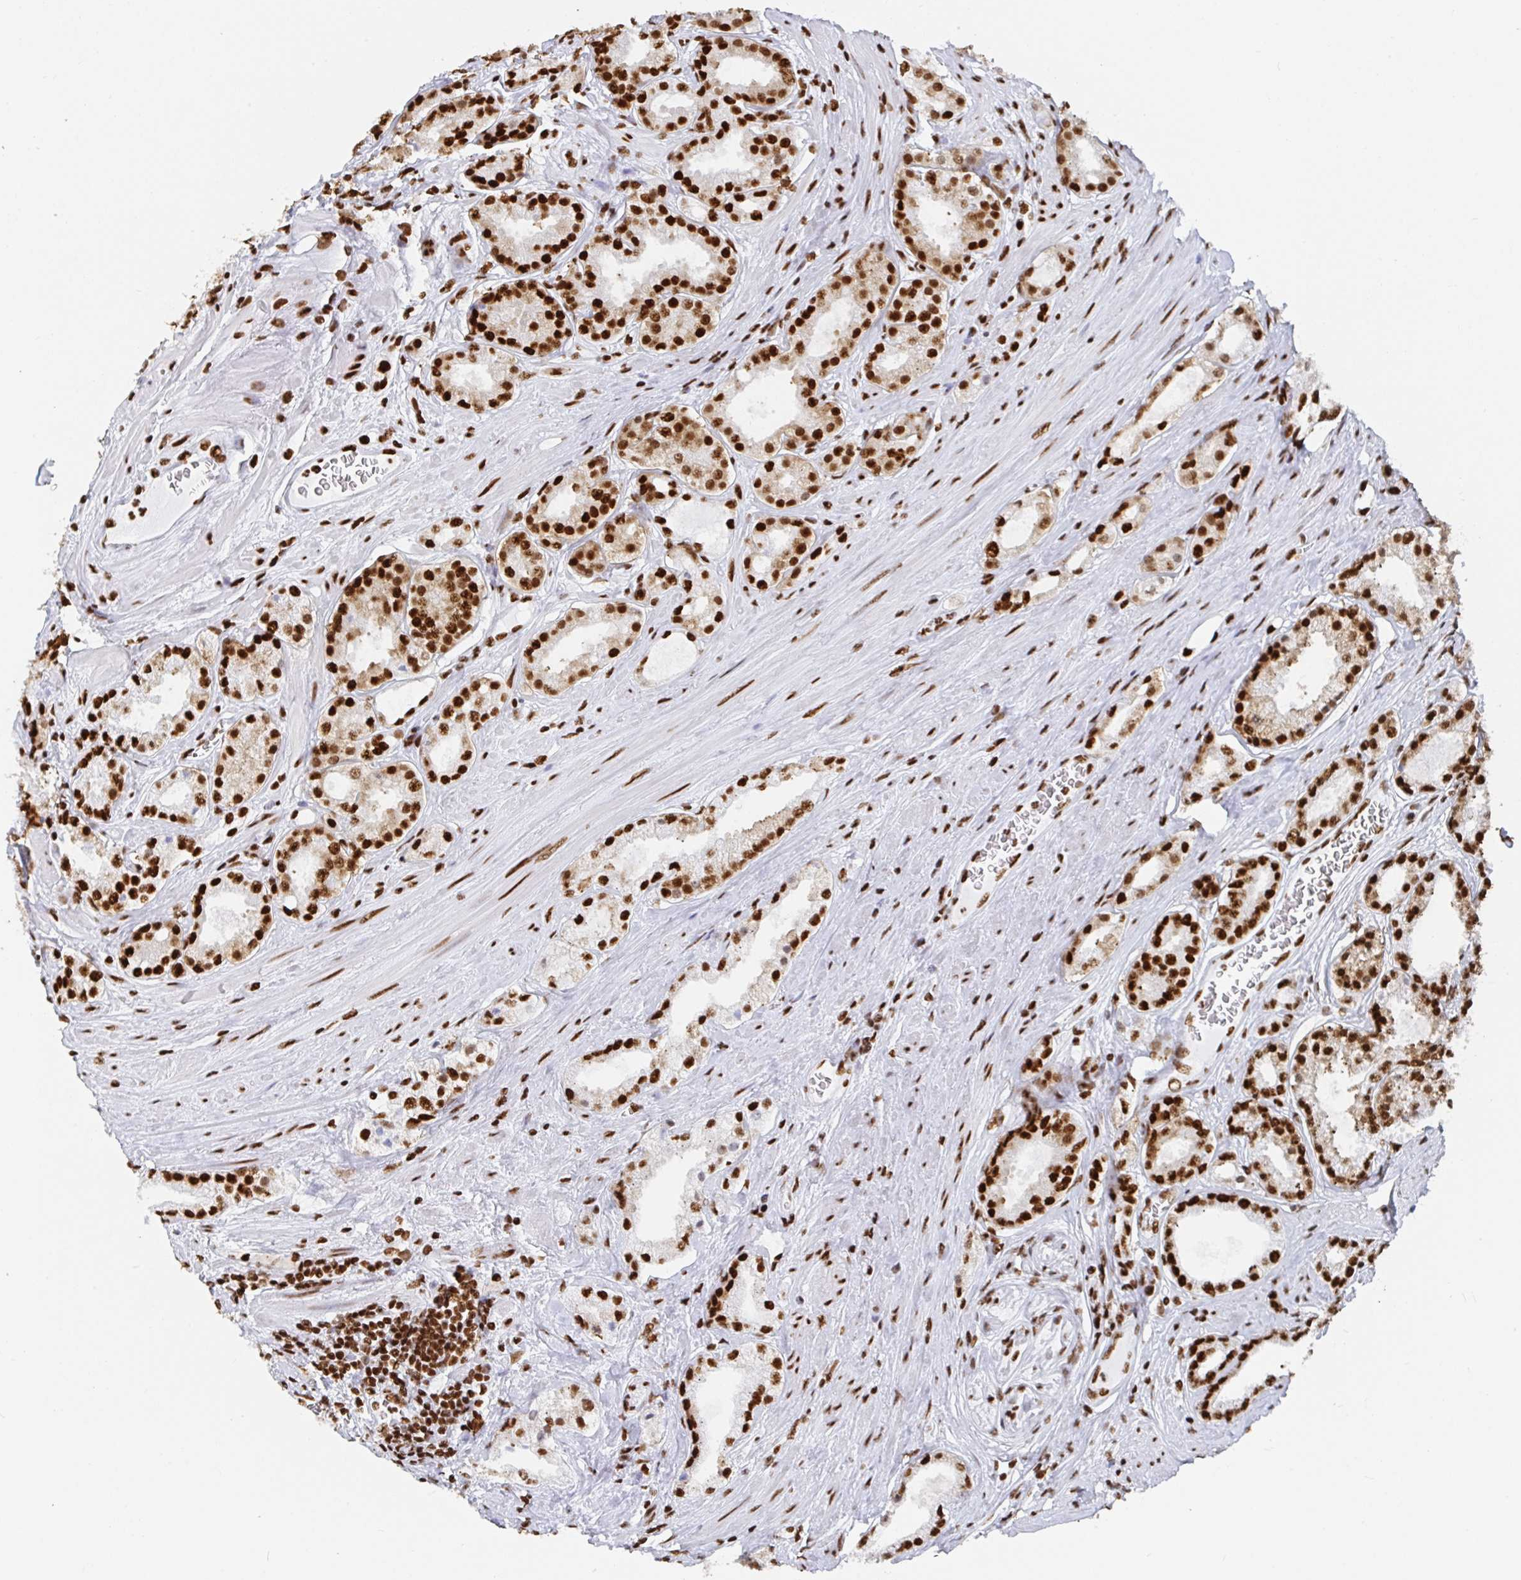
{"staining": {"intensity": "strong", "quantity": ">75%", "location": "nuclear"}, "tissue": "prostate cancer", "cell_type": "Tumor cells", "image_type": "cancer", "snomed": [{"axis": "morphology", "description": "Adenocarcinoma, High grade"}, {"axis": "topography", "description": "Prostate"}], "caption": "Tumor cells show high levels of strong nuclear staining in about >75% of cells in prostate cancer.", "gene": "EWSR1", "patient": {"sex": "male", "age": 66}}